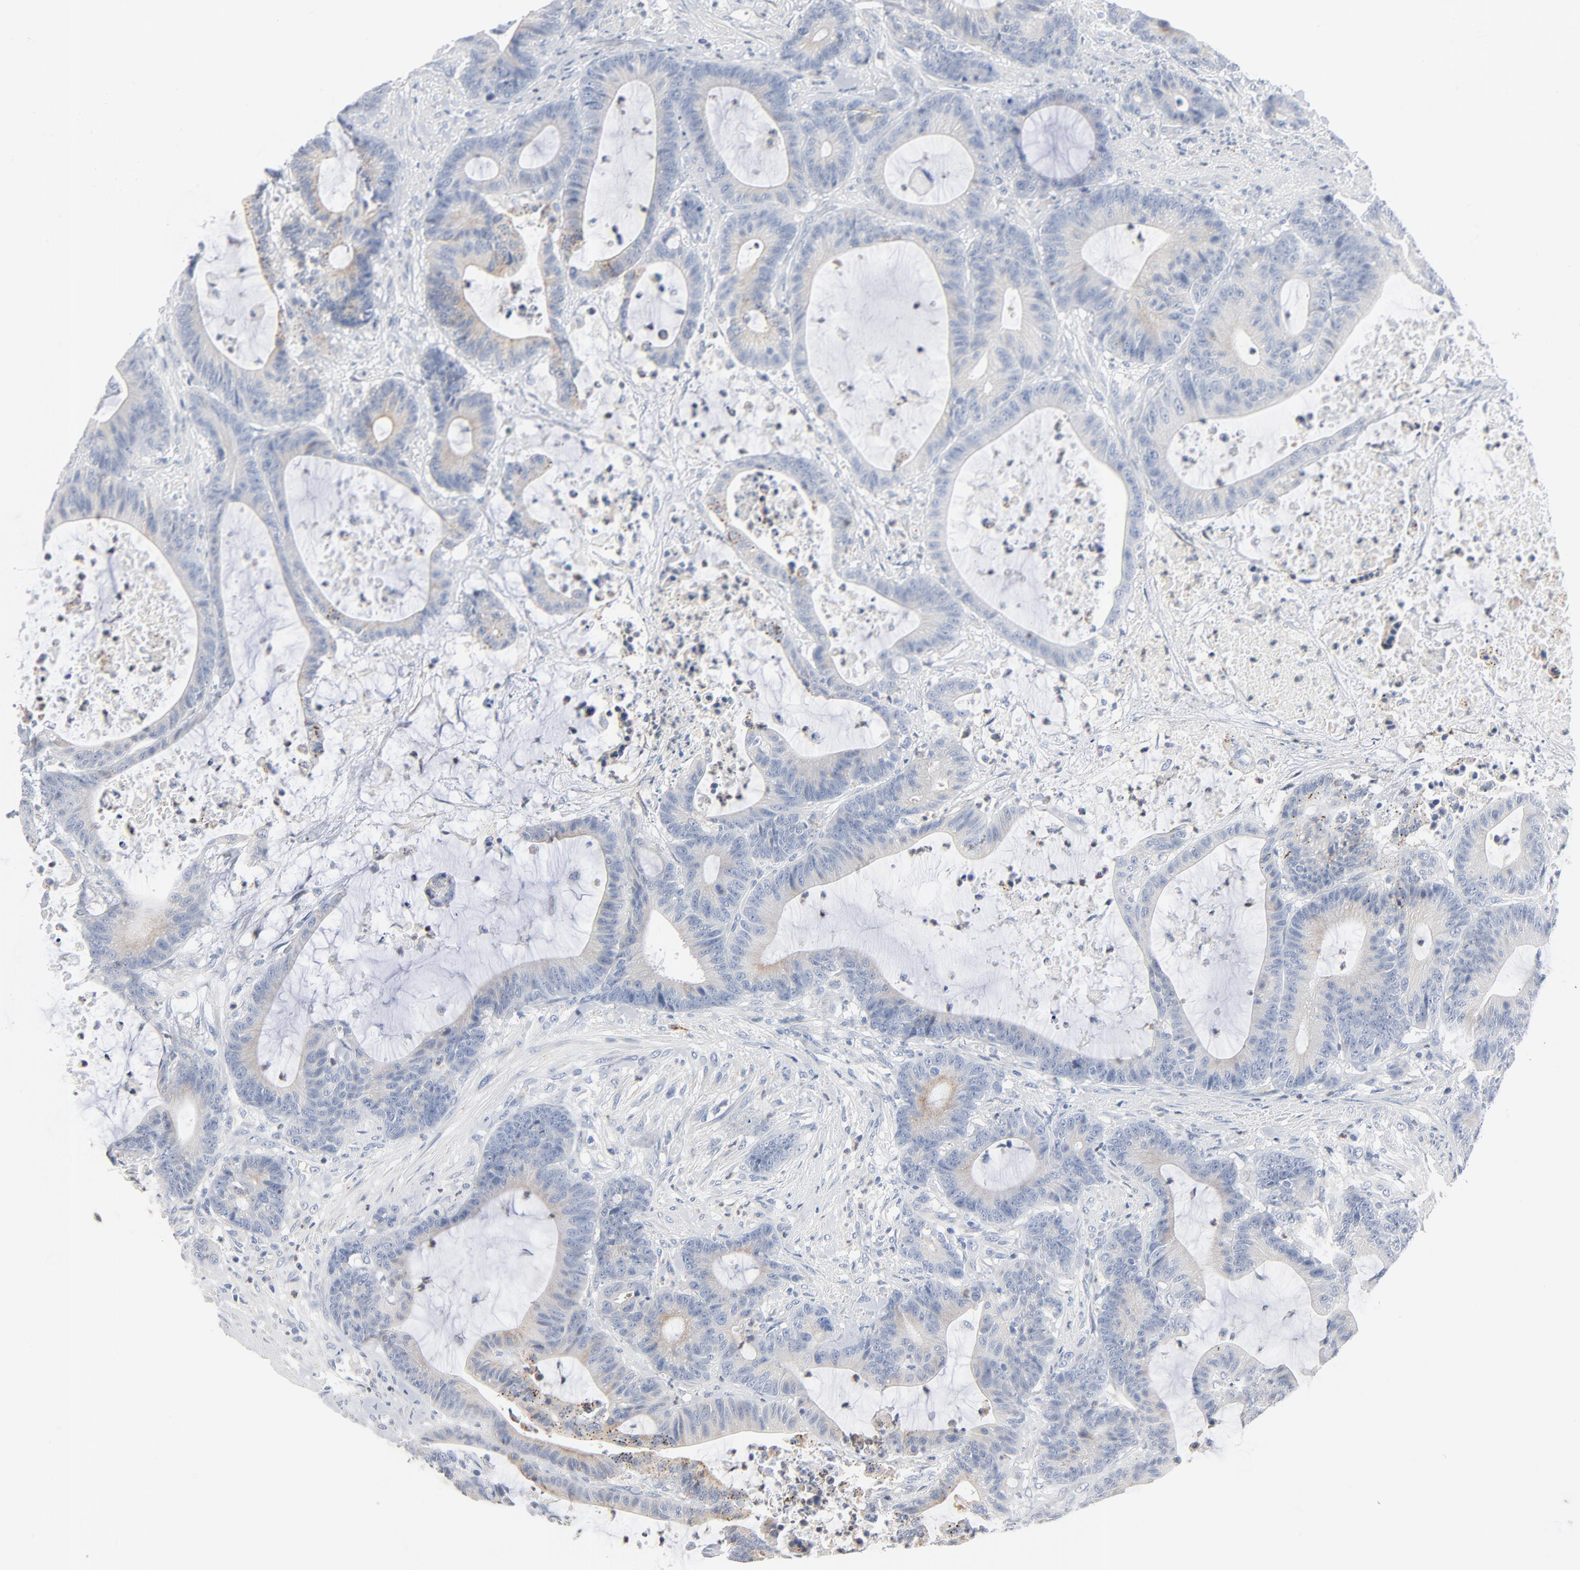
{"staining": {"intensity": "negative", "quantity": "none", "location": "none"}, "tissue": "colorectal cancer", "cell_type": "Tumor cells", "image_type": "cancer", "snomed": [{"axis": "morphology", "description": "Adenocarcinoma, NOS"}, {"axis": "topography", "description": "Colon"}], "caption": "Colorectal cancer was stained to show a protein in brown. There is no significant expression in tumor cells.", "gene": "IFT43", "patient": {"sex": "female", "age": 84}}